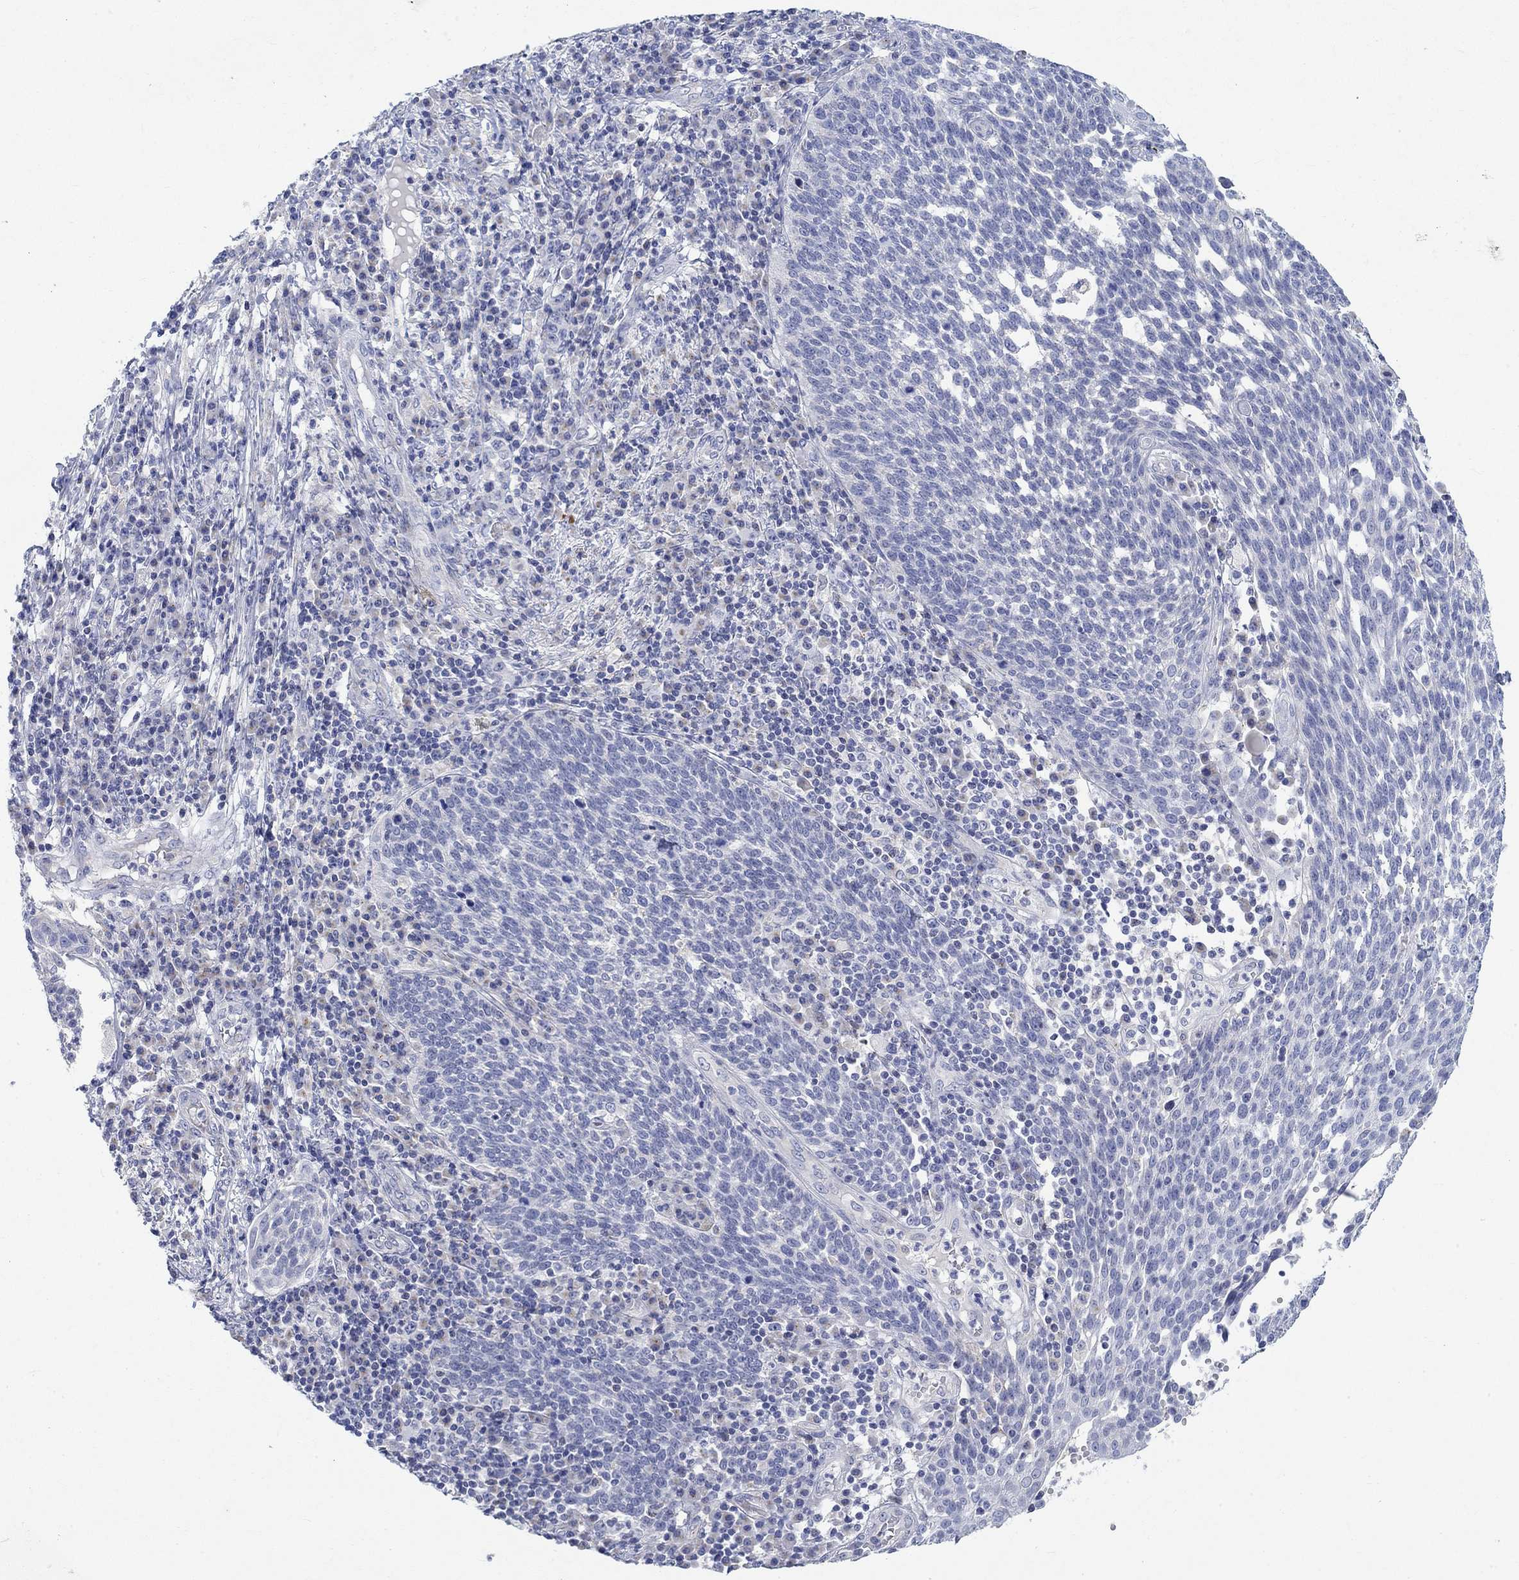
{"staining": {"intensity": "negative", "quantity": "none", "location": "none"}, "tissue": "cervical cancer", "cell_type": "Tumor cells", "image_type": "cancer", "snomed": [{"axis": "morphology", "description": "Squamous cell carcinoma, NOS"}, {"axis": "topography", "description": "Cervix"}], "caption": "This is a photomicrograph of IHC staining of squamous cell carcinoma (cervical), which shows no positivity in tumor cells.", "gene": "NAV3", "patient": {"sex": "female", "age": 34}}